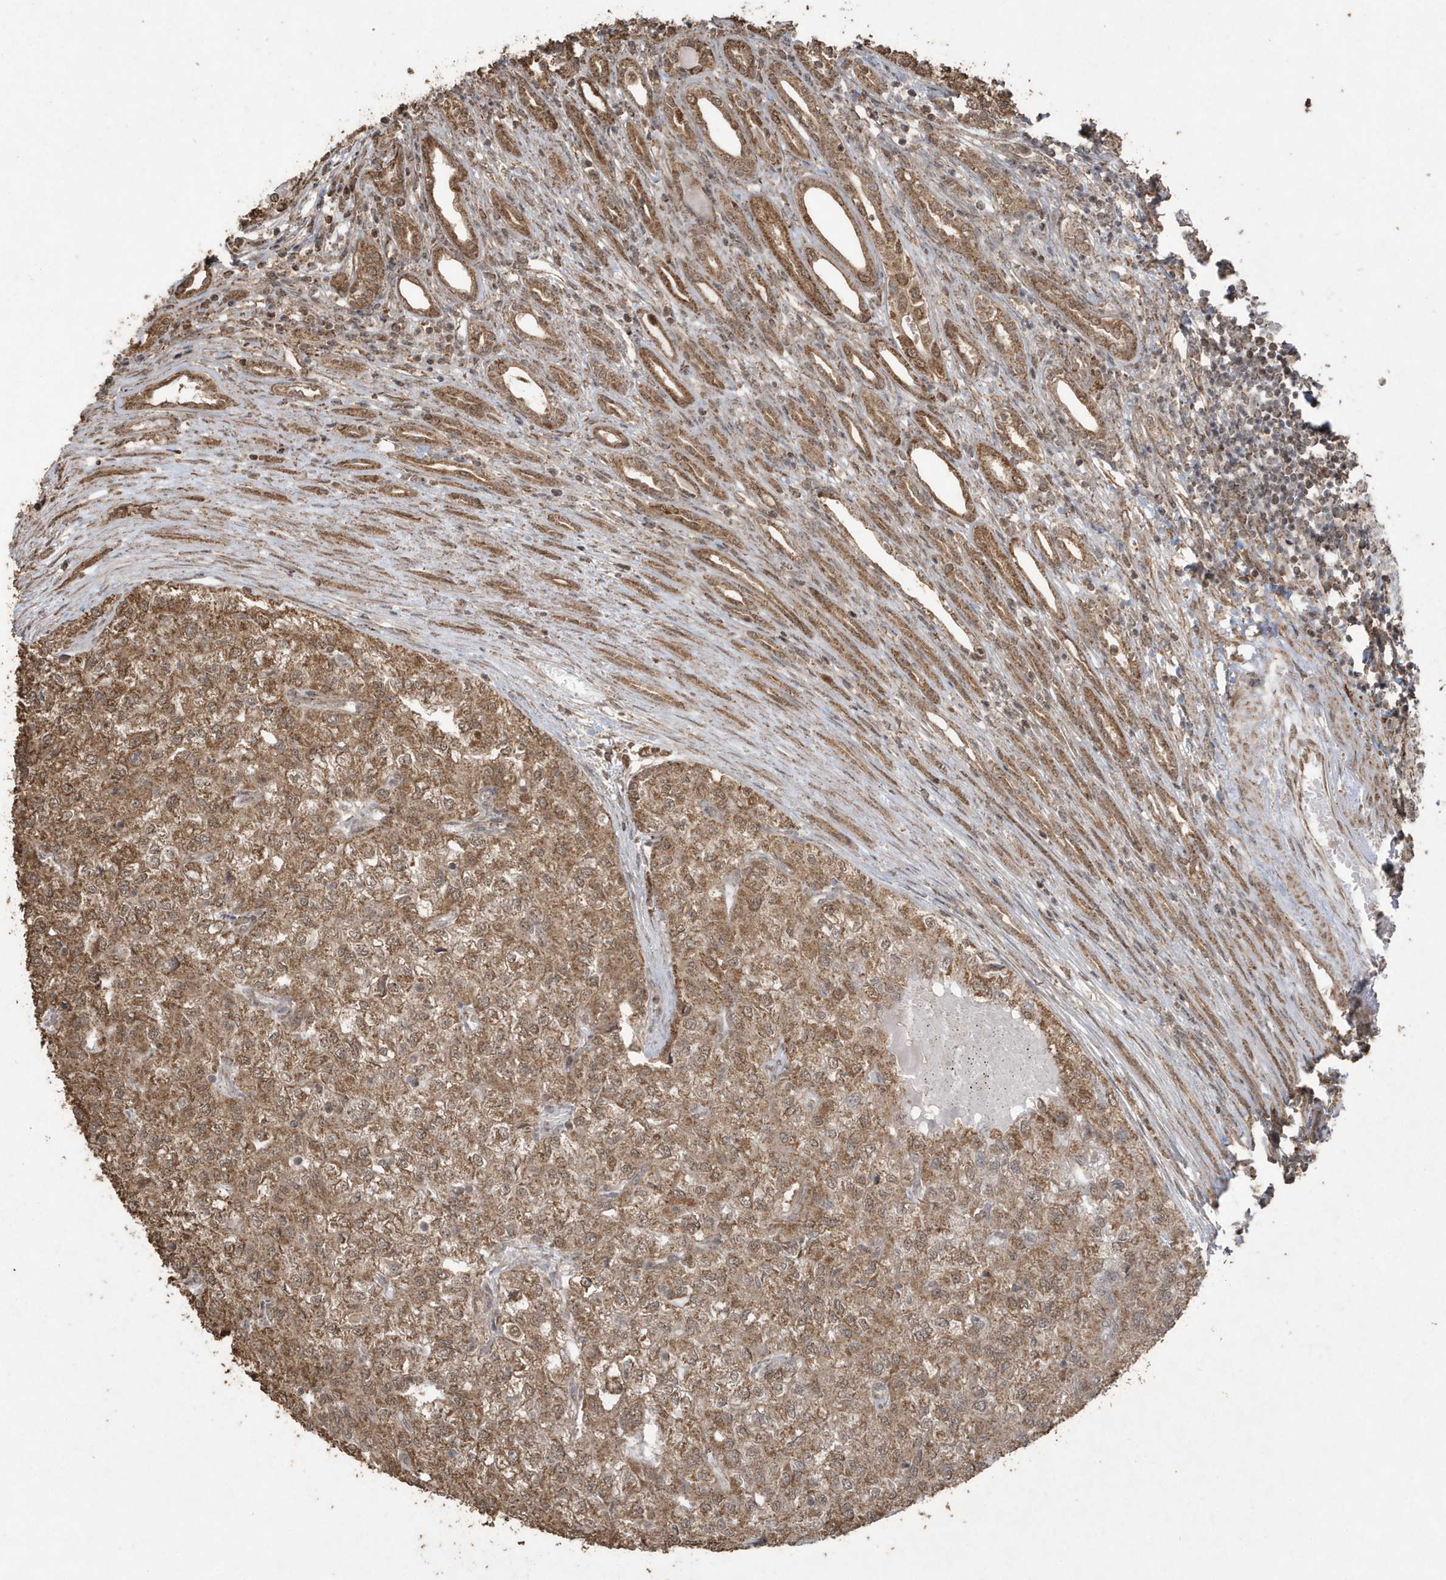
{"staining": {"intensity": "moderate", "quantity": ">75%", "location": "cytoplasmic/membranous"}, "tissue": "renal cancer", "cell_type": "Tumor cells", "image_type": "cancer", "snomed": [{"axis": "morphology", "description": "Adenocarcinoma, NOS"}, {"axis": "topography", "description": "Kidney"}], "caption": "IHC (DAB) staining of renal cancer demonstrates moderate cytoplasmic/membranous protein staining in approximately >75% of tumor cells.", "gene": "PAXBP1", "patient": {"sex": "female", "age": 54}}